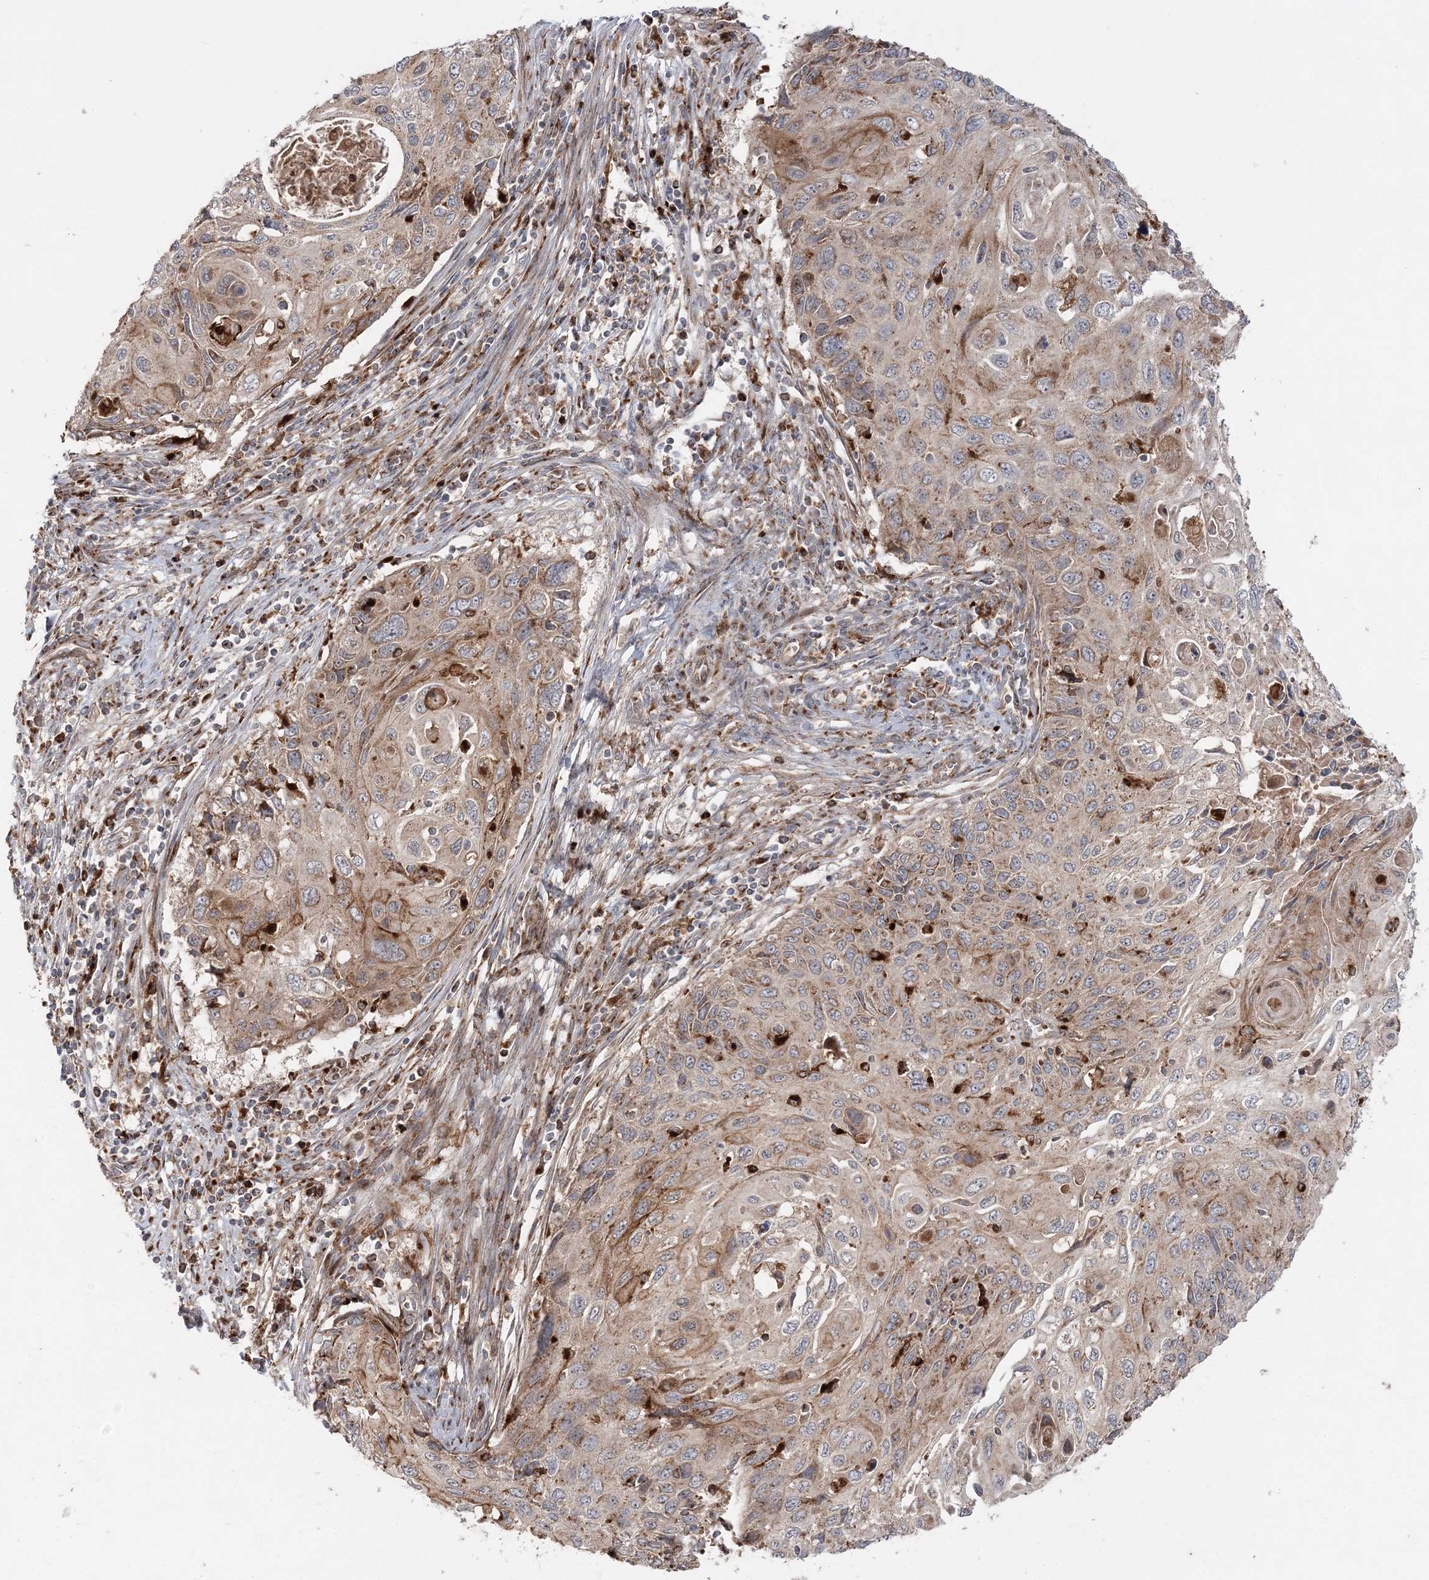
{"staining": {"intensity": "weak", "quantity": ">75%", "location": "cytoplasmic/membranous"}, "tissue": "cervical cancer", "cell_type": "Tumor cells", "image_type": "cancer", "snomed": [{"axis": "morphology", "description": "Squamous cell carcinoma, NOS"}, {"axis": "topography", "description": "Cervix"}], "caption": "A brown stain highlights weak cytoplasmic/membranous positivity of a protein in cervical squamous cell carcinoma tumor cells. (DAB = brown stain, brightfield microscopy at high magnification).", "gene": "ABCC3", "patient": {"sex": "female", "age": 70}}